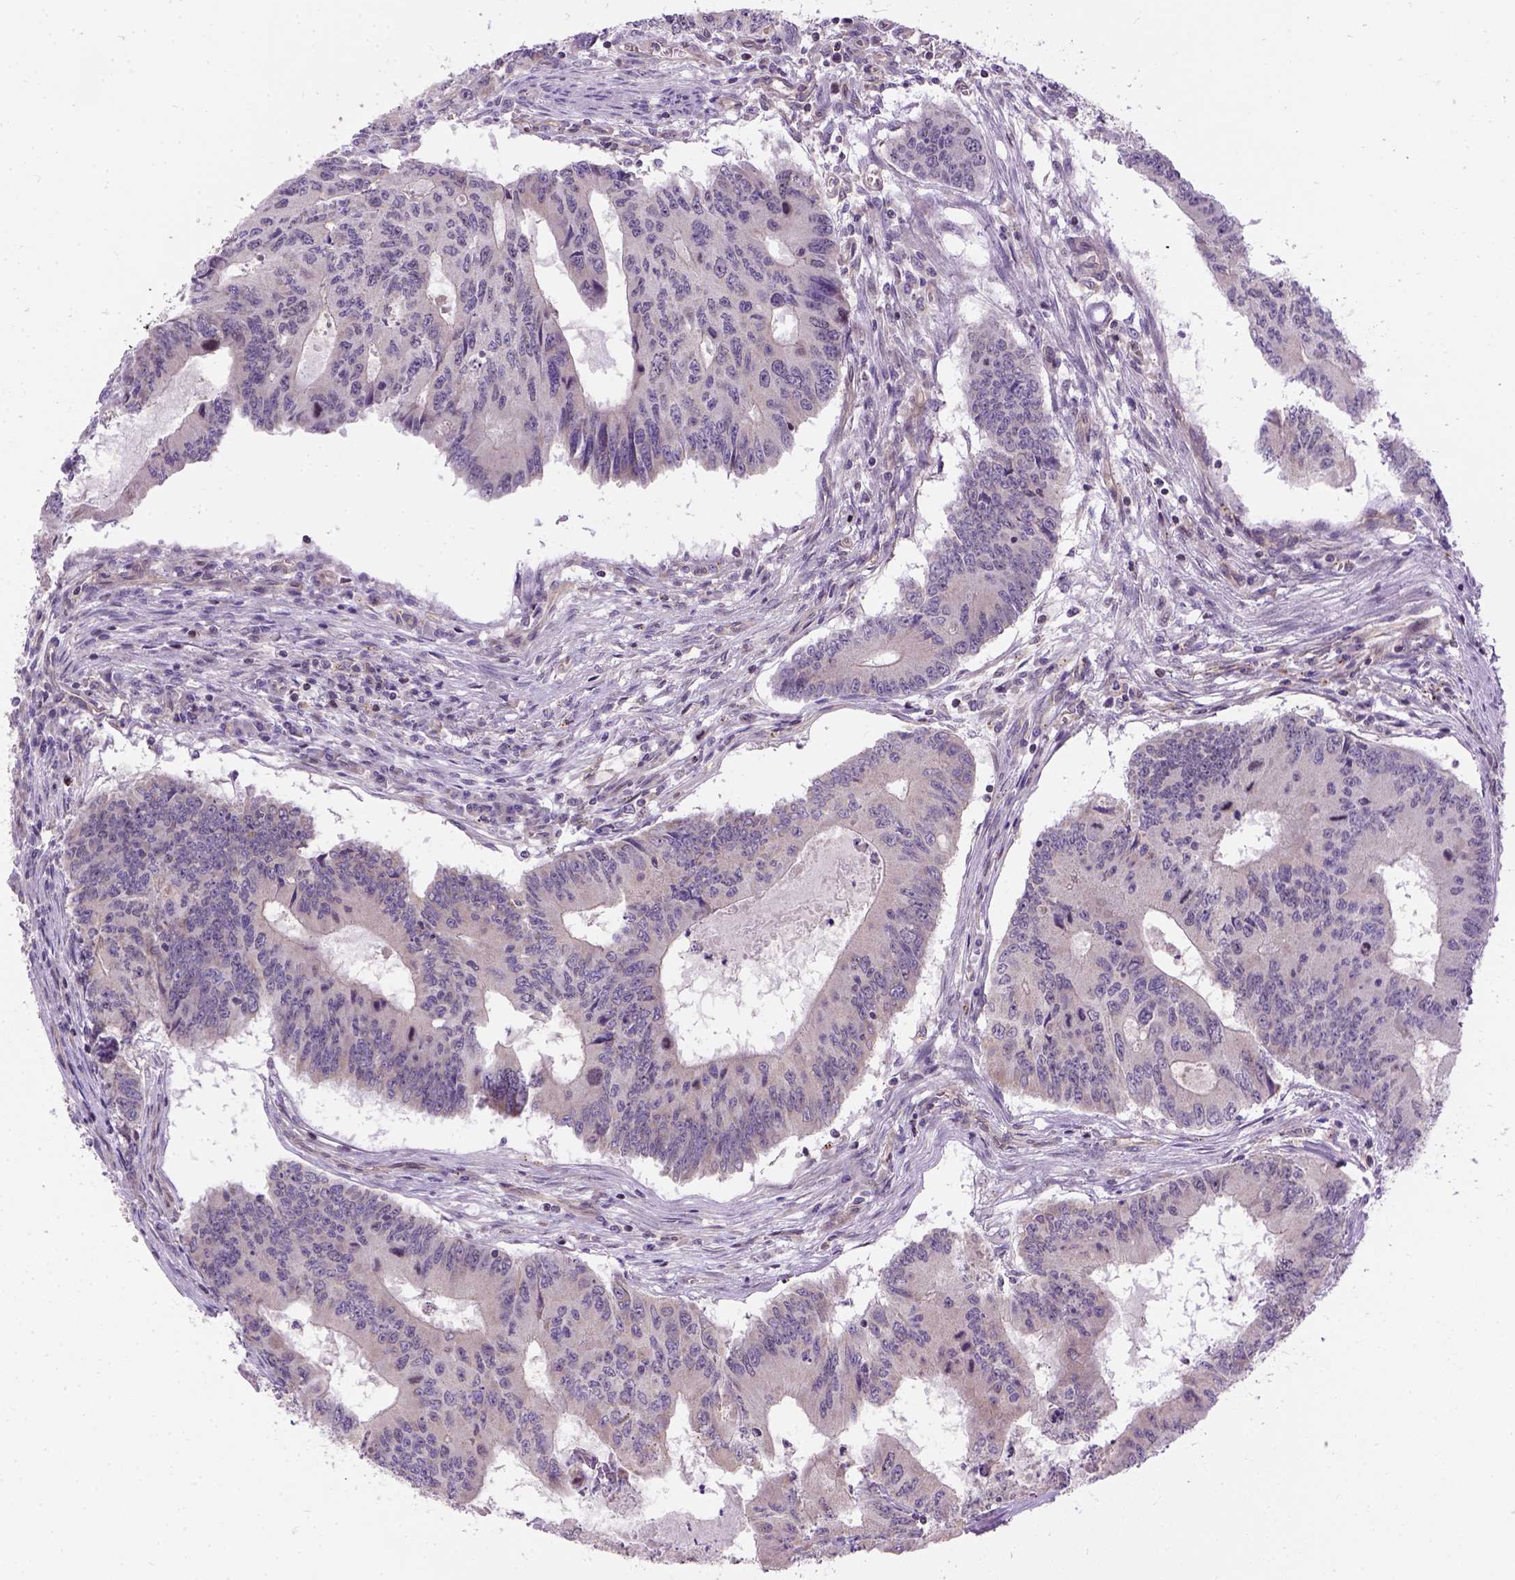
{"staining": {"intensity": "weak", "quantity": "<25%", "location": "cytoplasmic/membranous"}, "tissue": "colorectal cancer", "cell_type": "Tumor cells", "image_type": "cancer", "snomed": [{"axis": "morphology", "description": "Adenocarcinoma, NOS"}, {"axis": "topography", "description": "Colon"}], "caption": "Tumor cells show no significant positivity in colorectal adenocarcinoma.", "gene": "KAZN", "patient": {"sex": "male", "age": 53}}